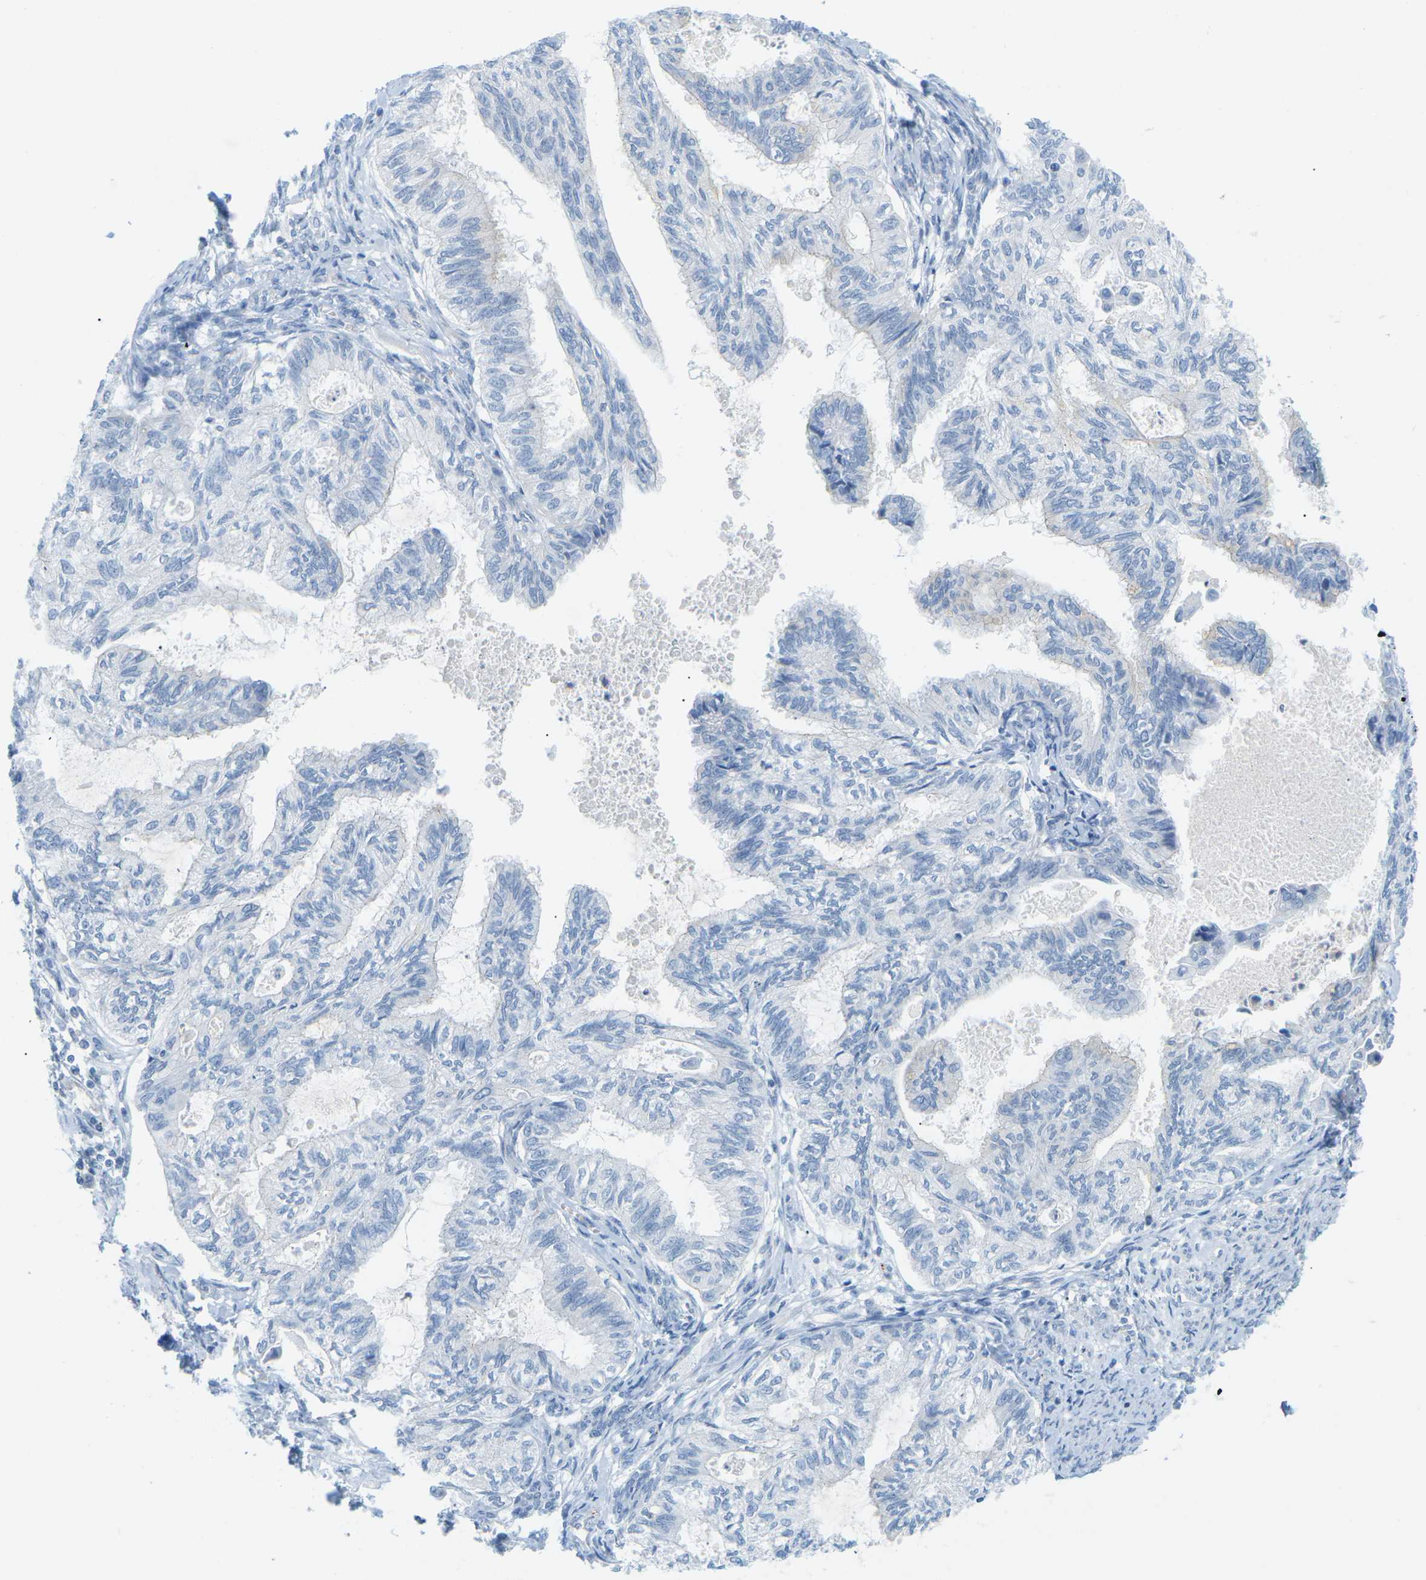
{"staining": {"intensity": "negative", "quantity": "none", "location": "none"}, "tissue": "cervical cancer", "cell_type": "Tumor cells", "image_type": "cancer", "snomed": [{"axis": "morphology", "description": "Normal tissue, NOS"}, {"axis": "morphology", "description": "Adenocarcinoma, NOS"}, {"axis": "topography", "description": "Cervix"}, {"axis": "topography", "description": "Endometrium"}], "caption": "IHC micrograph of neoplastic tissue: adenocarcinoma (cervical) stained with DAB demonstrates no significant protein positivity in tumor cells. The staining was performed using DAB (3,3'-diaminobenzidine) to visualize the protein expression in brown, while the nuclei were stained in blue with hematoxylin (Magnification: 20x).", "gene": "HLTF", "patient": {"sex": "female", "age": 86}}